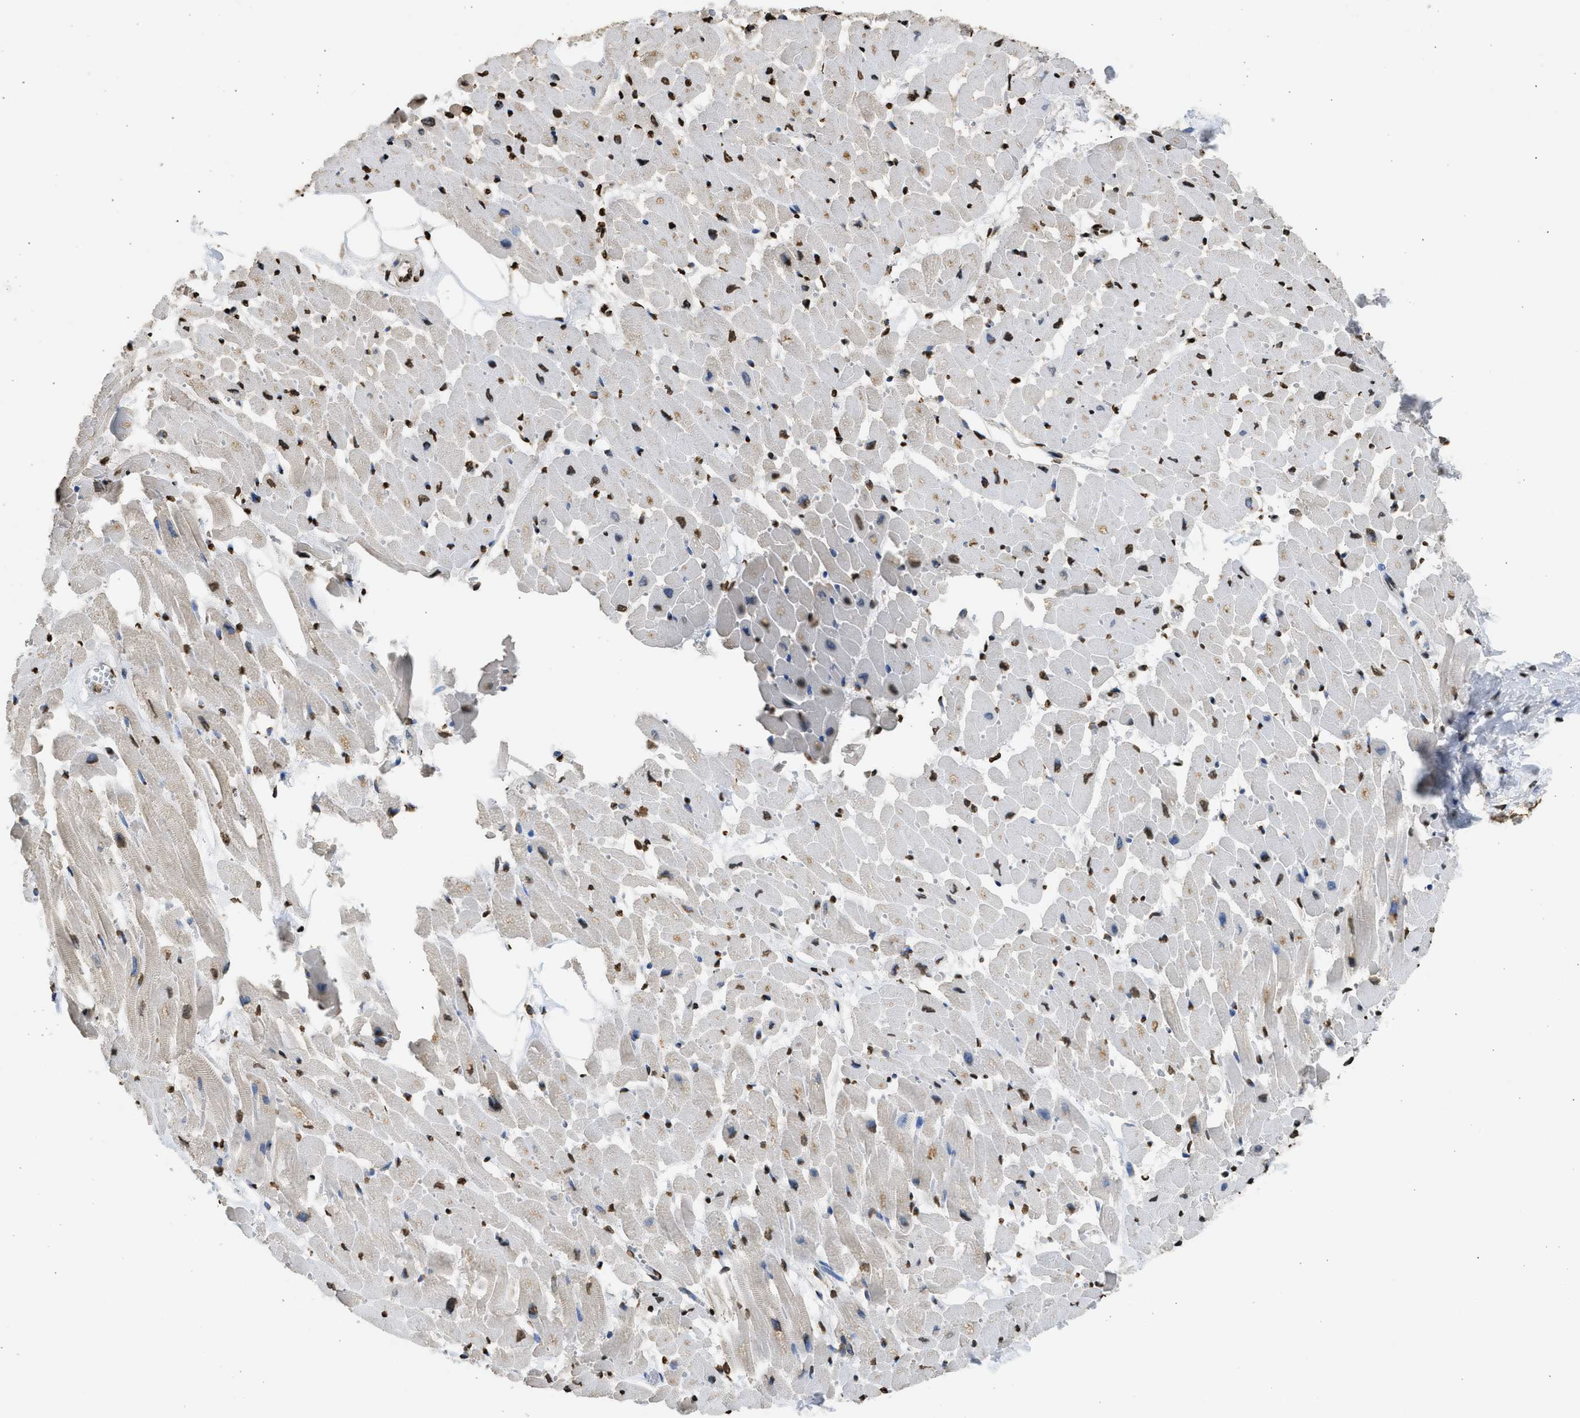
{"staining": {"intensity": "strong", "quantity": "25%-75%", "location": "nuclear"}, "tissue": "heart muscle", "cell_type": "Cardiomyocytes", "image_type": "normal", "snomed": [{"axis": "morphology", "description": "Normal tissue, NOS"}, {"axis": "topography", "description": "Heart"}], "caption": "Immunohistochemical staining of unremarkable heart muscle exhibits strong nuclear protein expression in approximately 25%-75% of cardiomyocytes.", "gene": "RRAGC", "patient": {"sex": "female", "age": 19}}